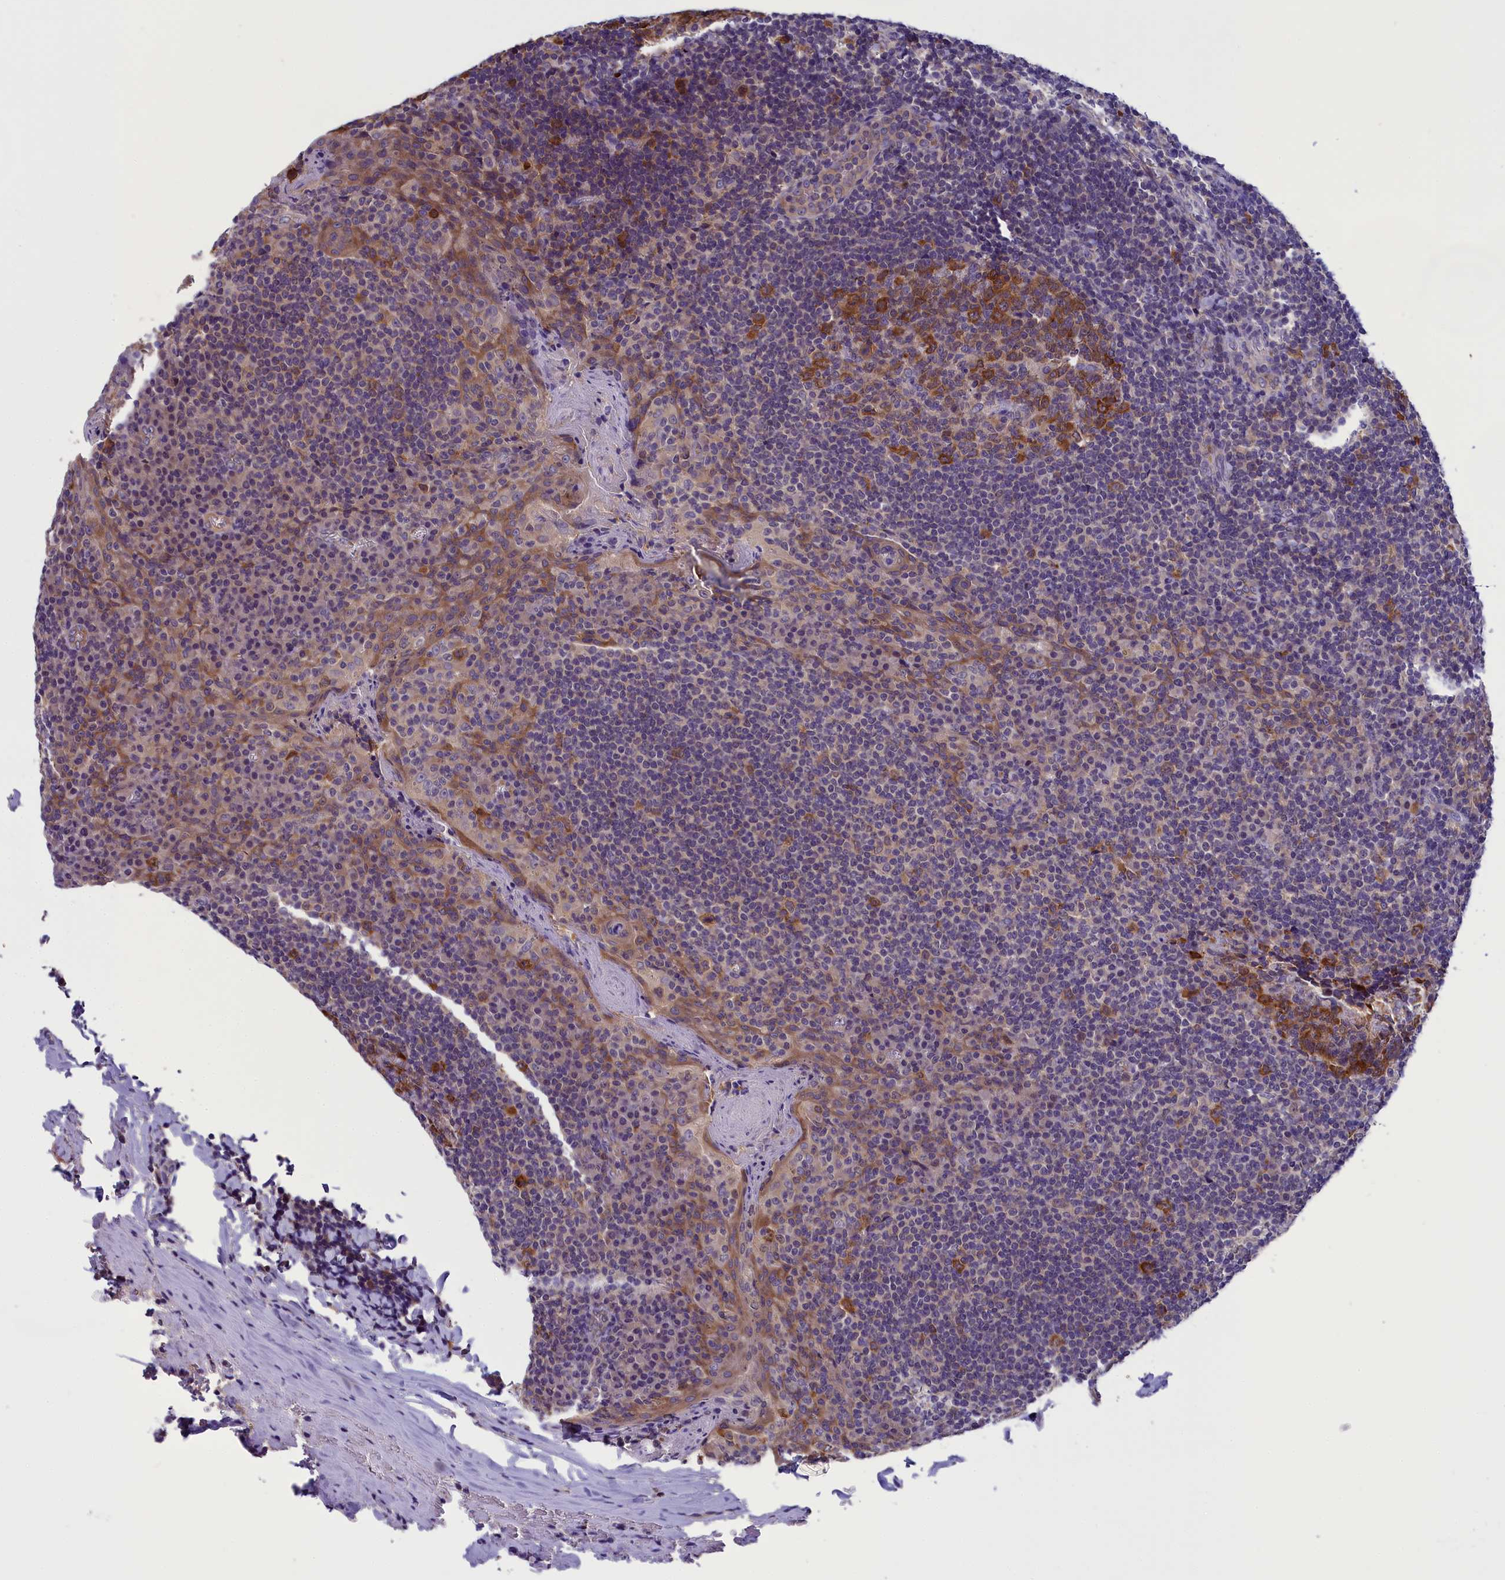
{"staining": {"intensity": "strong", "quantity": "25%-75%", "location": "cytoplasmic/membranous"}, "tissue": "tonsil", "cell_type": "Germinal center cells", "image_type": "normal", "snomed": [{"axis": "morphology", "description": "Normal tissue, NOS"}, {"axis": "topography", "description": "Tonsil"}], "caption": "Protein staining of unremarkable tonsil demonstrates strong cytoplasmic/membranous positivity in approximately 25%-75% of germinal center cells. (DAB (3,3'-diaminobenzidine) IHC with brightfield microscopy, high magnification).", "gene": "ABCC8", "patient": {"sex": "male", "age": 31}}